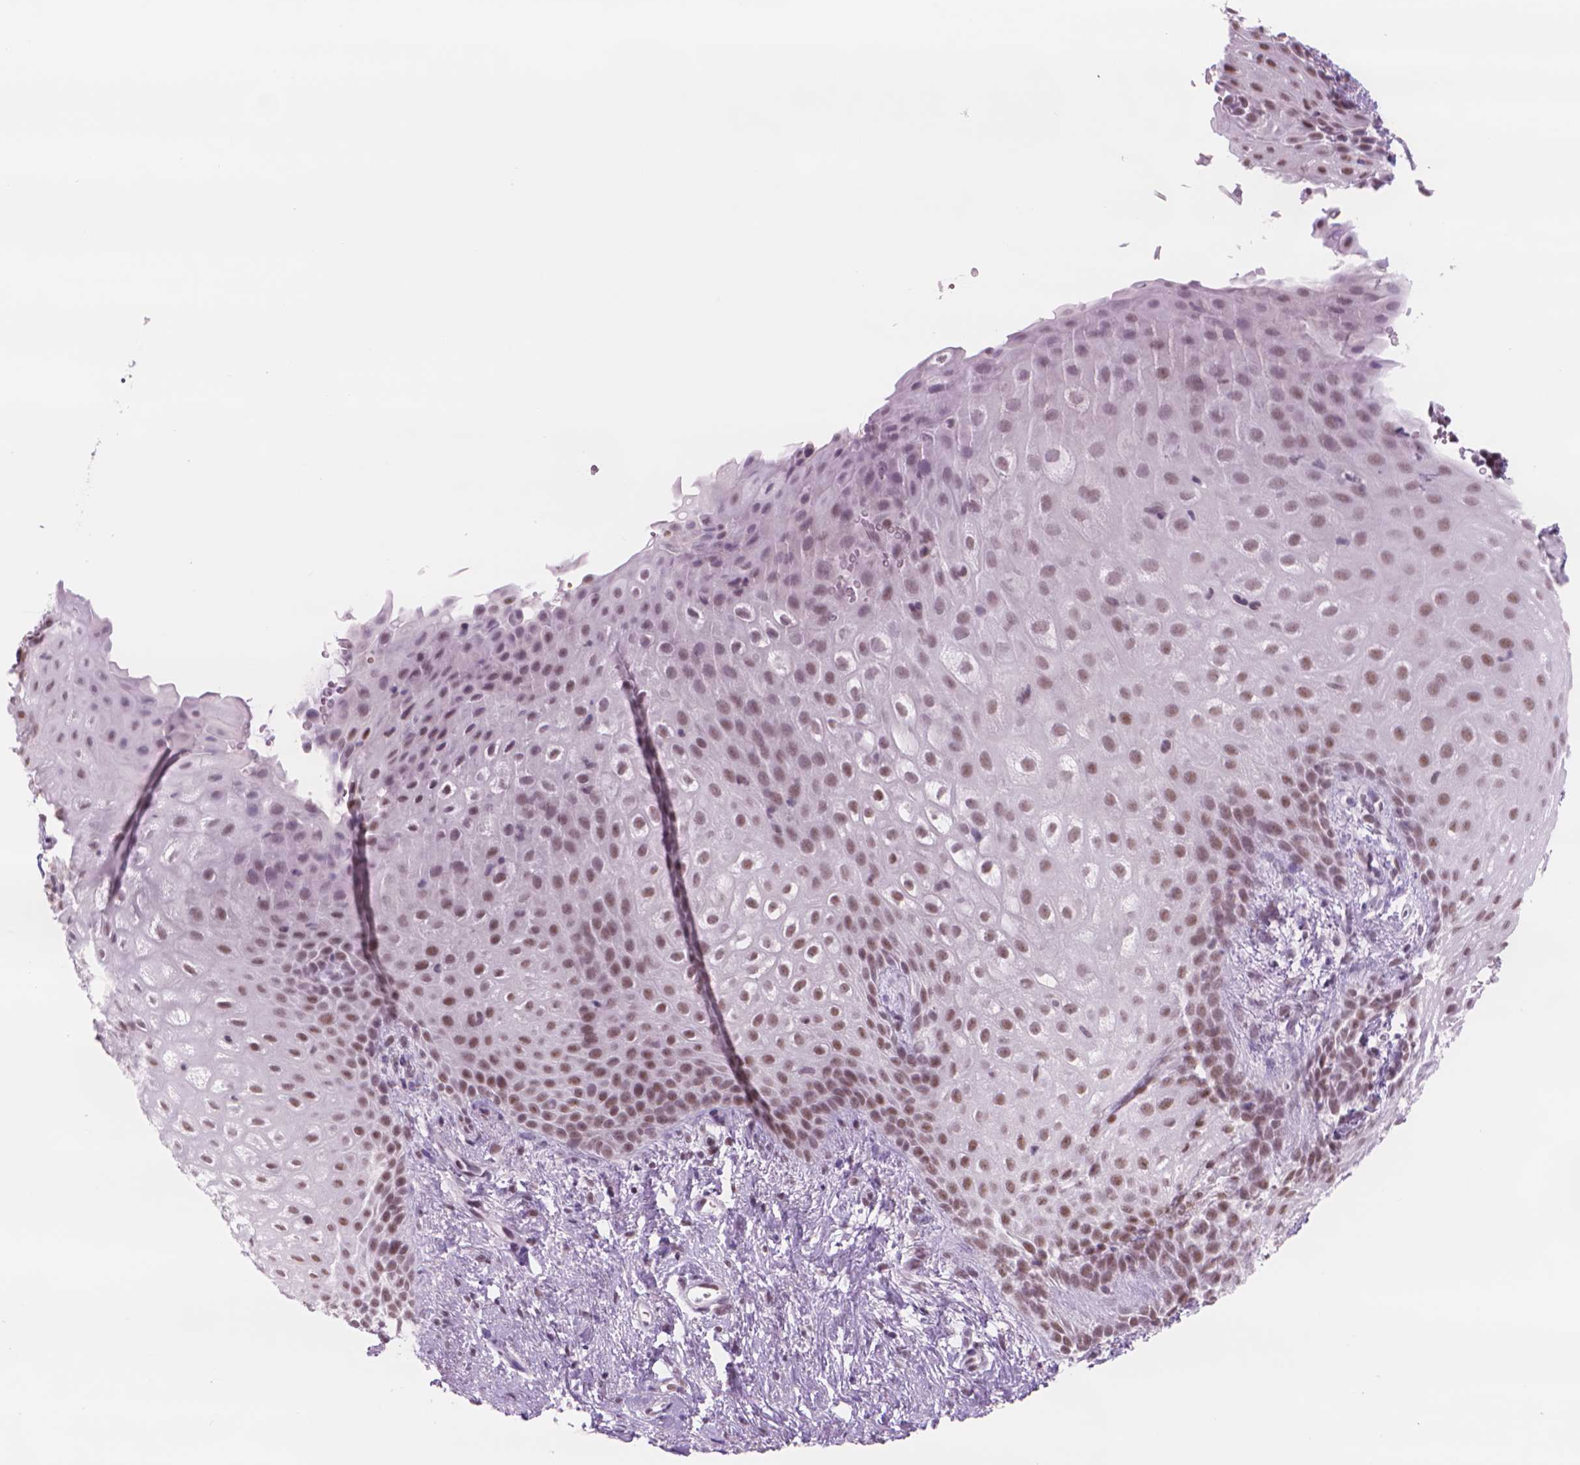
{"staining": {"intensity": "moderate", "quantity": ">75%", "location": "nuclear"}, "tissue": "skin", "cell_type": "Epidermal cells", "image_type": "normal", "snomed": [{"axis": "morphology", "description": "Normal tissue, NOS"}, {"axis": "topography", "description": "Anal"}], "caption": "Moderate nuclear staining is seen in about >75% of epidermal cells in unremarkable skin.", "gene": "POLR3D", "patient": {"sex": "female", "age": 46}}